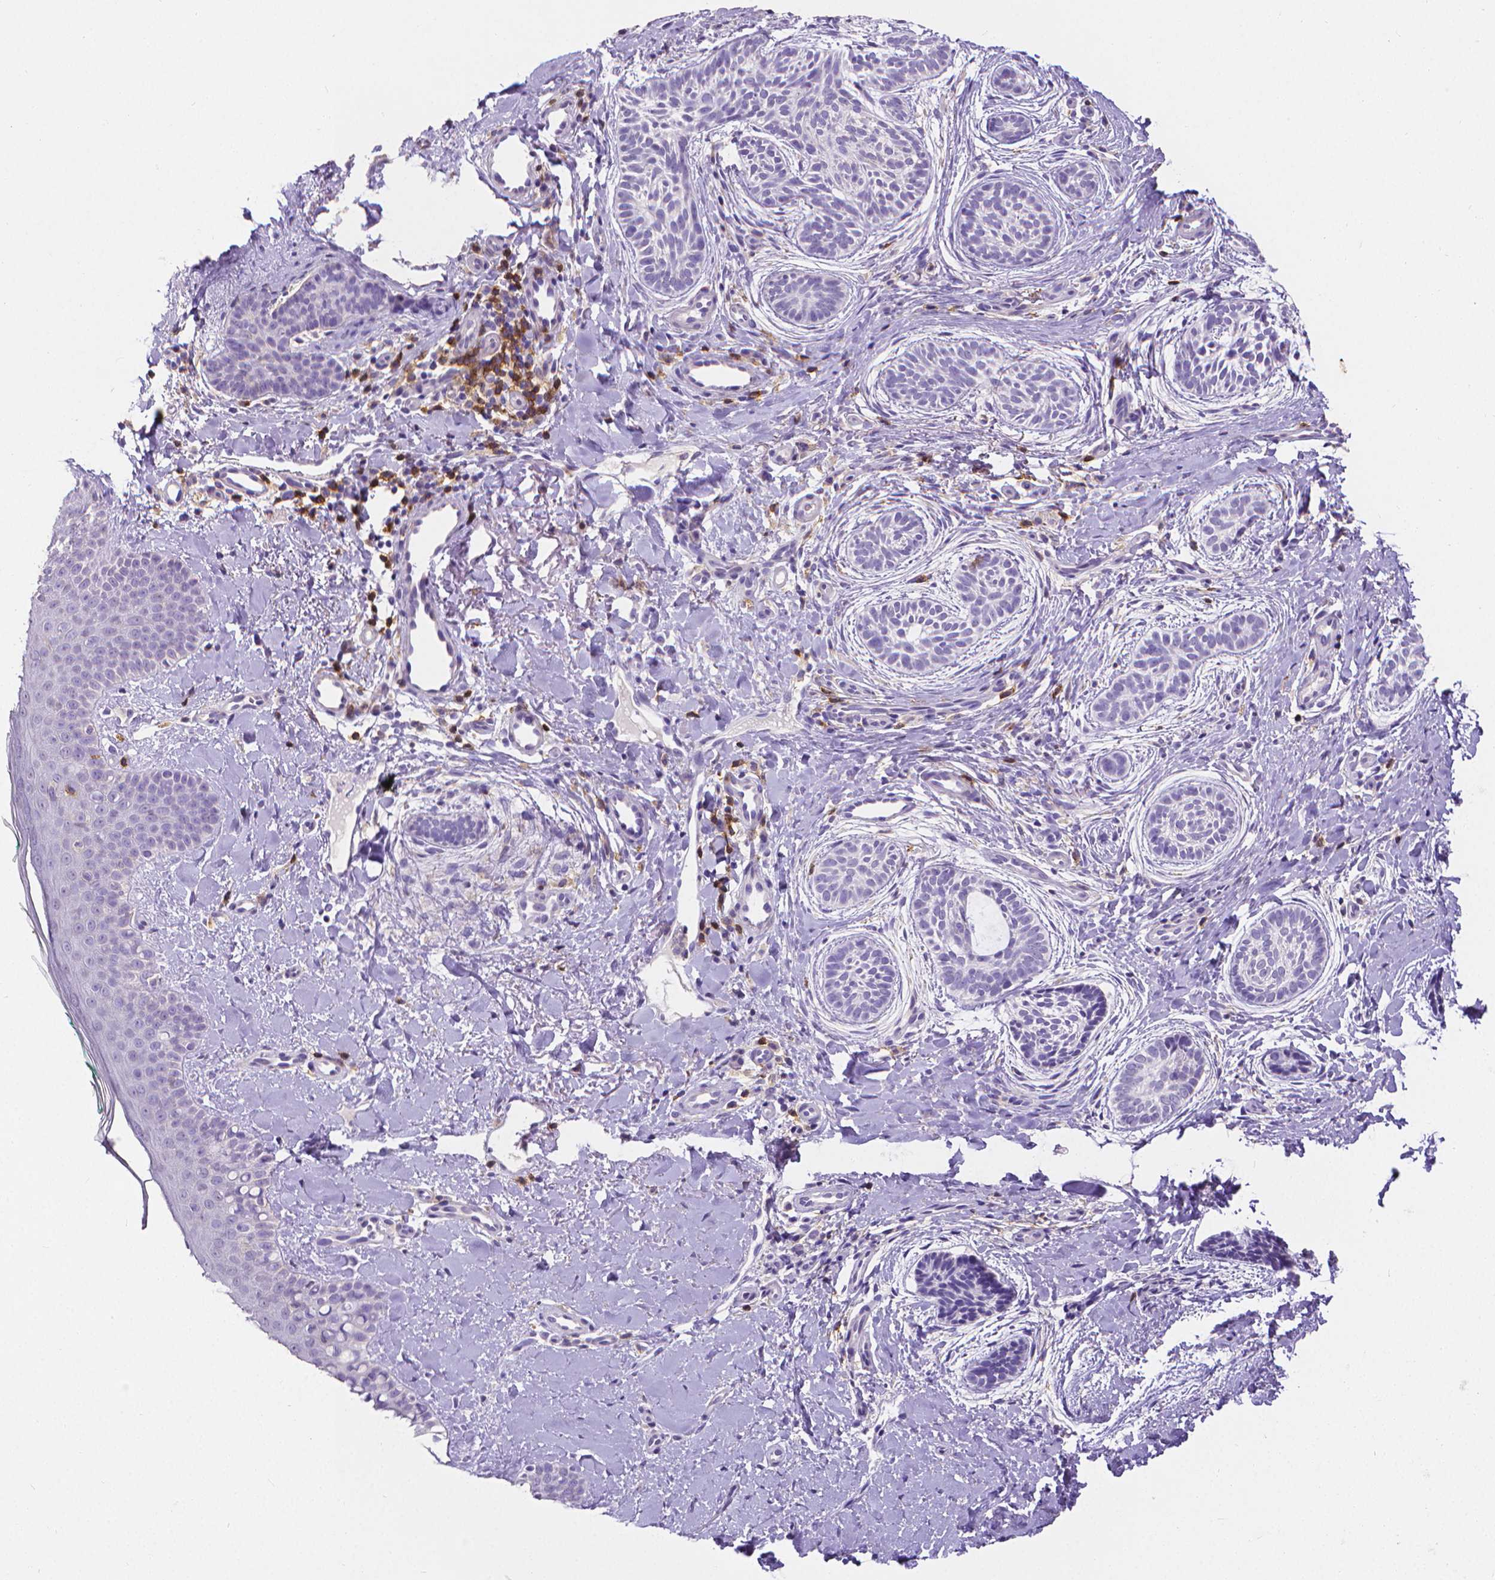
{"staining": {"intensity": "negative", "quantity": "none", "location": "none"}, "tissue": "skin cancer", "cell_type": "Tumor cells", "image_type": "cancer", "snomed": [{"axis": "morphology", "description": "Basal cell carcinoma"}, {"axis": "topography", "description": "Skin"}], "caption": "Immunohistochemistry (IHC) micrograph of neoplastic tissue: basal cell carcinoma (skin) stained with DAB (3,3'-diaminobenzidine) demonstrates no significant protein expression in tumor cells. (DAB (3,3'-diaminobenzidine) IHC, high magnification).", "gene": "CD4", "patient": {"sex": "male", "age": 63}}